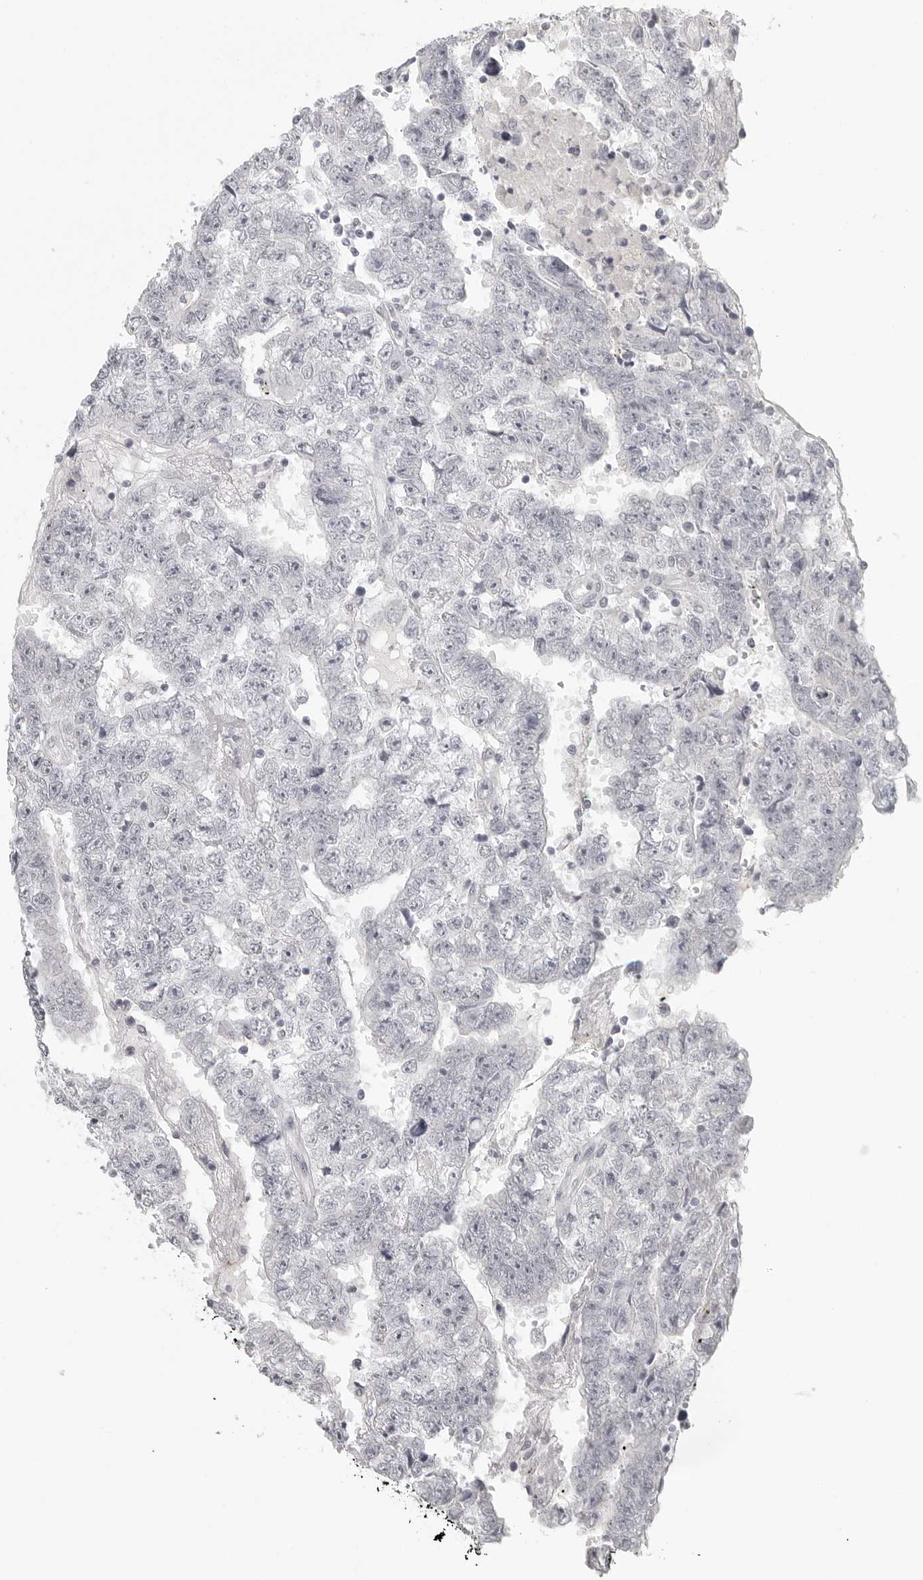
{"staining": {"intensity": "negative", "quantity": "none", "location": "none"}, "tissue": "testis cancer", "cell_type": "Tumor cells", "image_type": "cancer", "snomed": [{"axis": "morphology", "description": "Carcinoma, Embryonal, NOS"}, {"axis": "topography", "description": "Testis"}], "caption": "Testis cancer stained for a protein using IHC exhibits no positivity tumor cells.", "gene": "BPIFA1", "patient": {"sex": "male", "age": 25}}